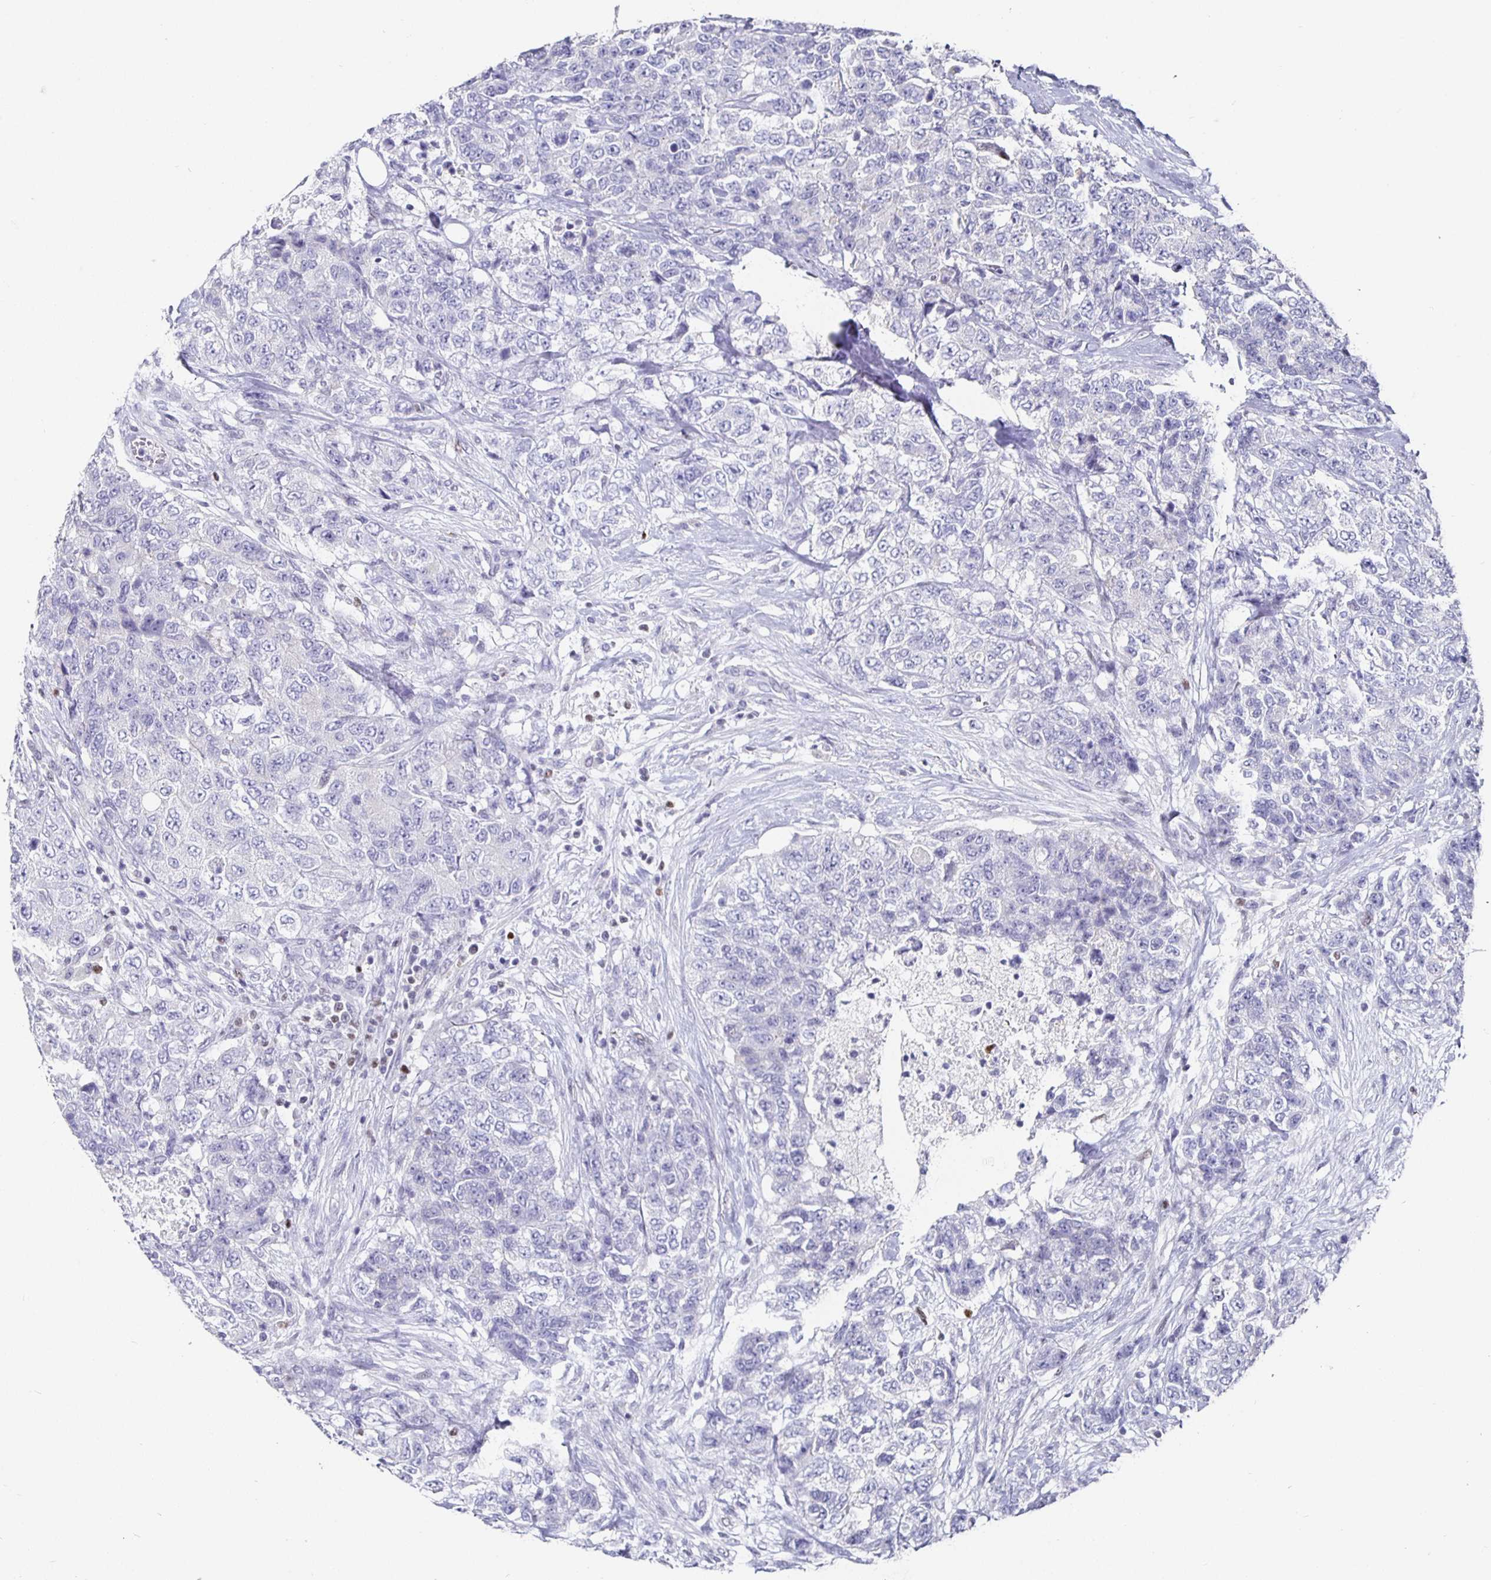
{"staining": {"intensity": "negative", "quantity": "none", "location": "none"}, "tissue": "urothelial cancer", "cell_type": "Tumor cells", "image_type": "cancer", "snomed": [{"axis": "morphology", "description": "Urothelial carcinoma, High grade"}, {"axis": "topography", "description": "Urinary bladder"}], "caption": "Tumor cells show no significant positivity in urothelial cancer.", "gene": "RUNX2", "patient": {"sex": "female", "age": 78}}